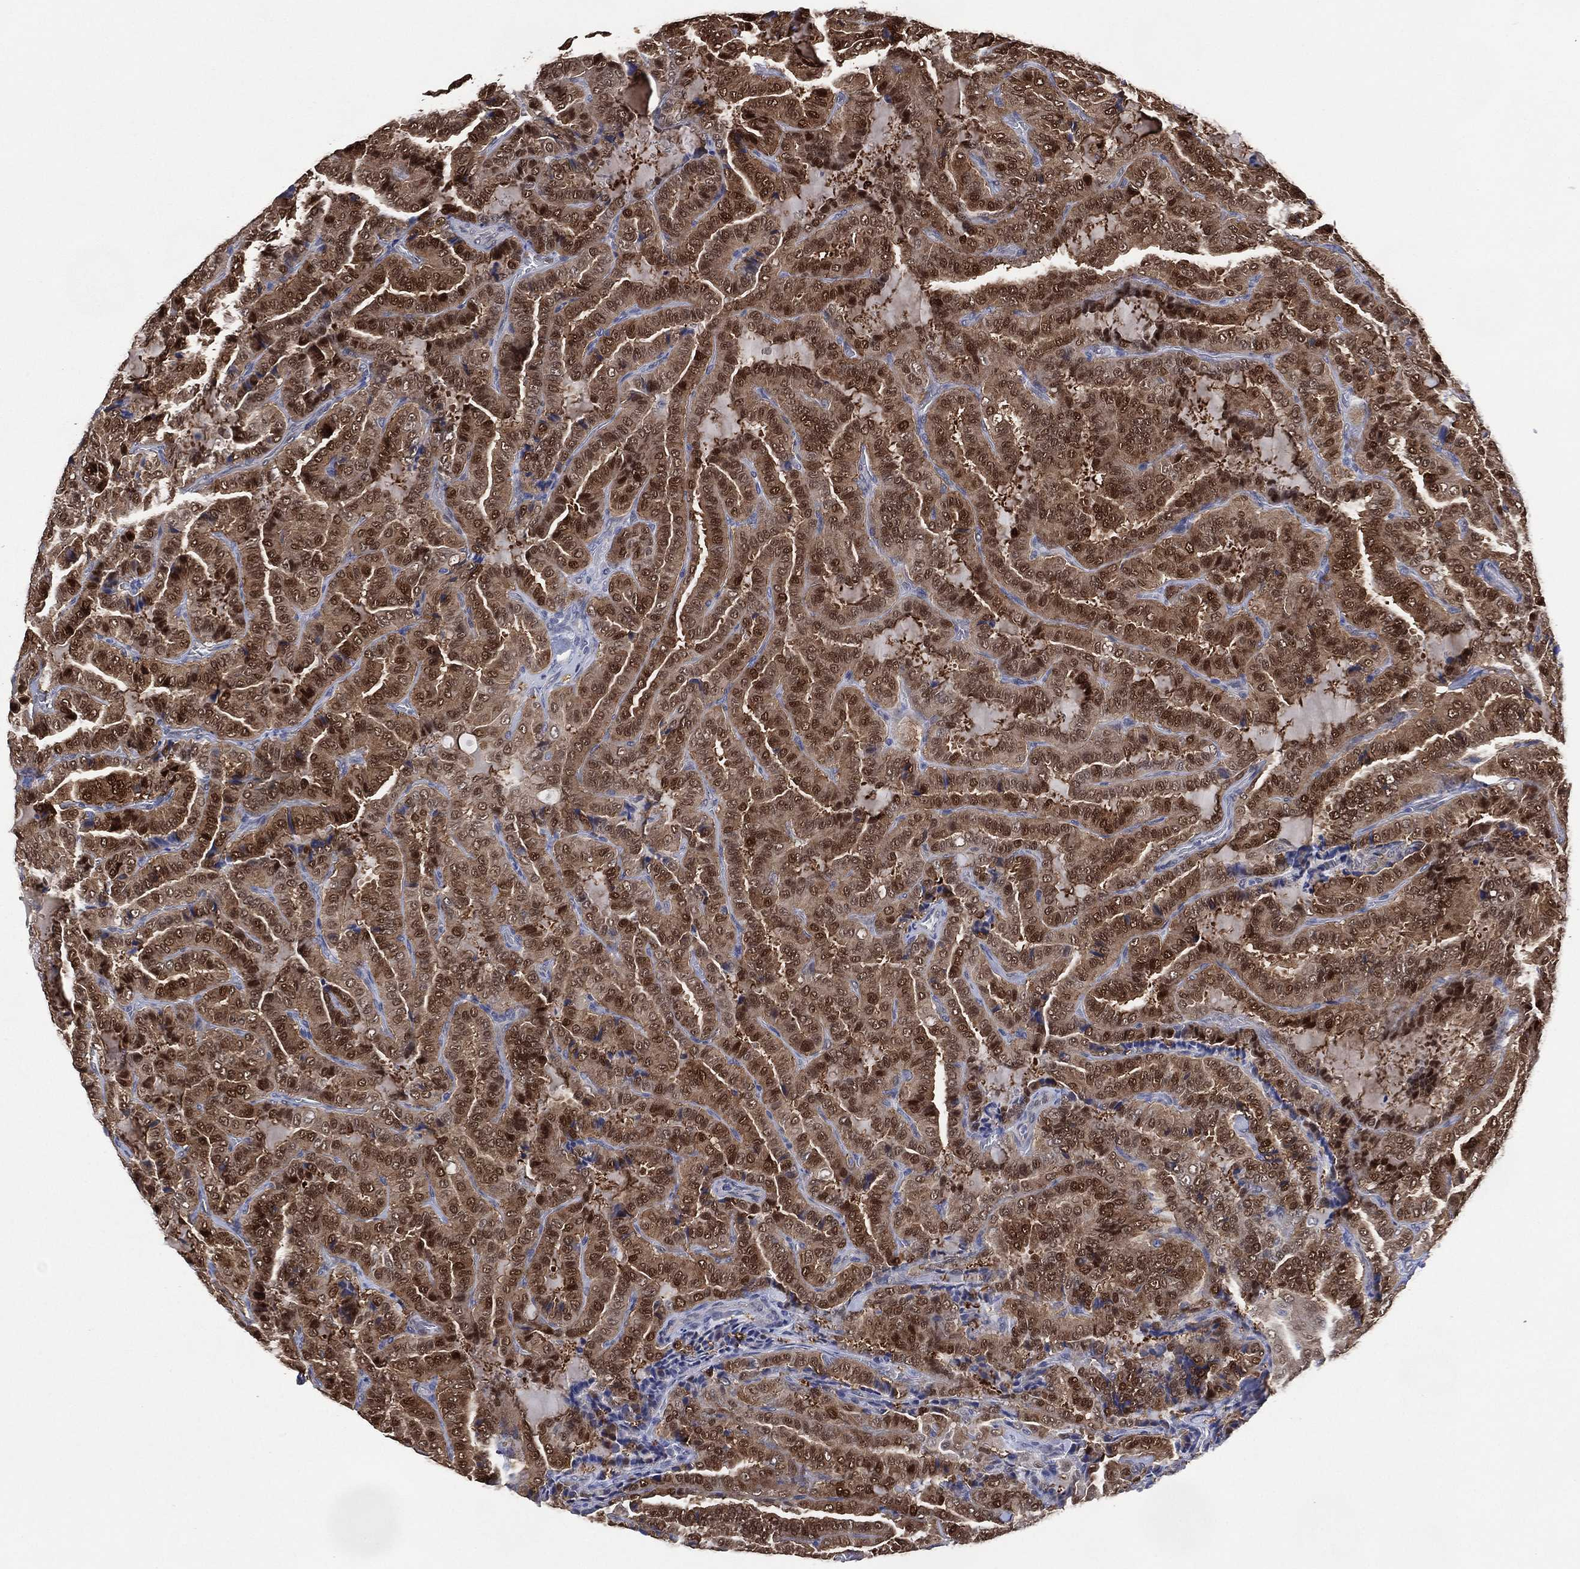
{"staining": {"intensity": "strong", "quantity": "<25%", "location": "cytoplasmic/membranous,nuclear"}, "tissue": "thyroid cancer", "cell_type": "Tumor cells", "image_type": "cancer", "snomed": [{"axis": "morphology", "description": "Papillary adenocarcinoma, NOS"}, {"axis": "topography", "description": "Thyroid gland"}], "caption": "Tumor cells display medium levels of strong cytoplasmic/membranous and nuclear positivity in approximately <25% of cells in thyroid cancer (papillary adenocarcinoma). The staining is performed using DAB brown chromogen to label protein expression. The nuclei are counter-stained blue using hematoxylin.", "gene": "AK1", "patient": {"sex": "female", "age": 39}}